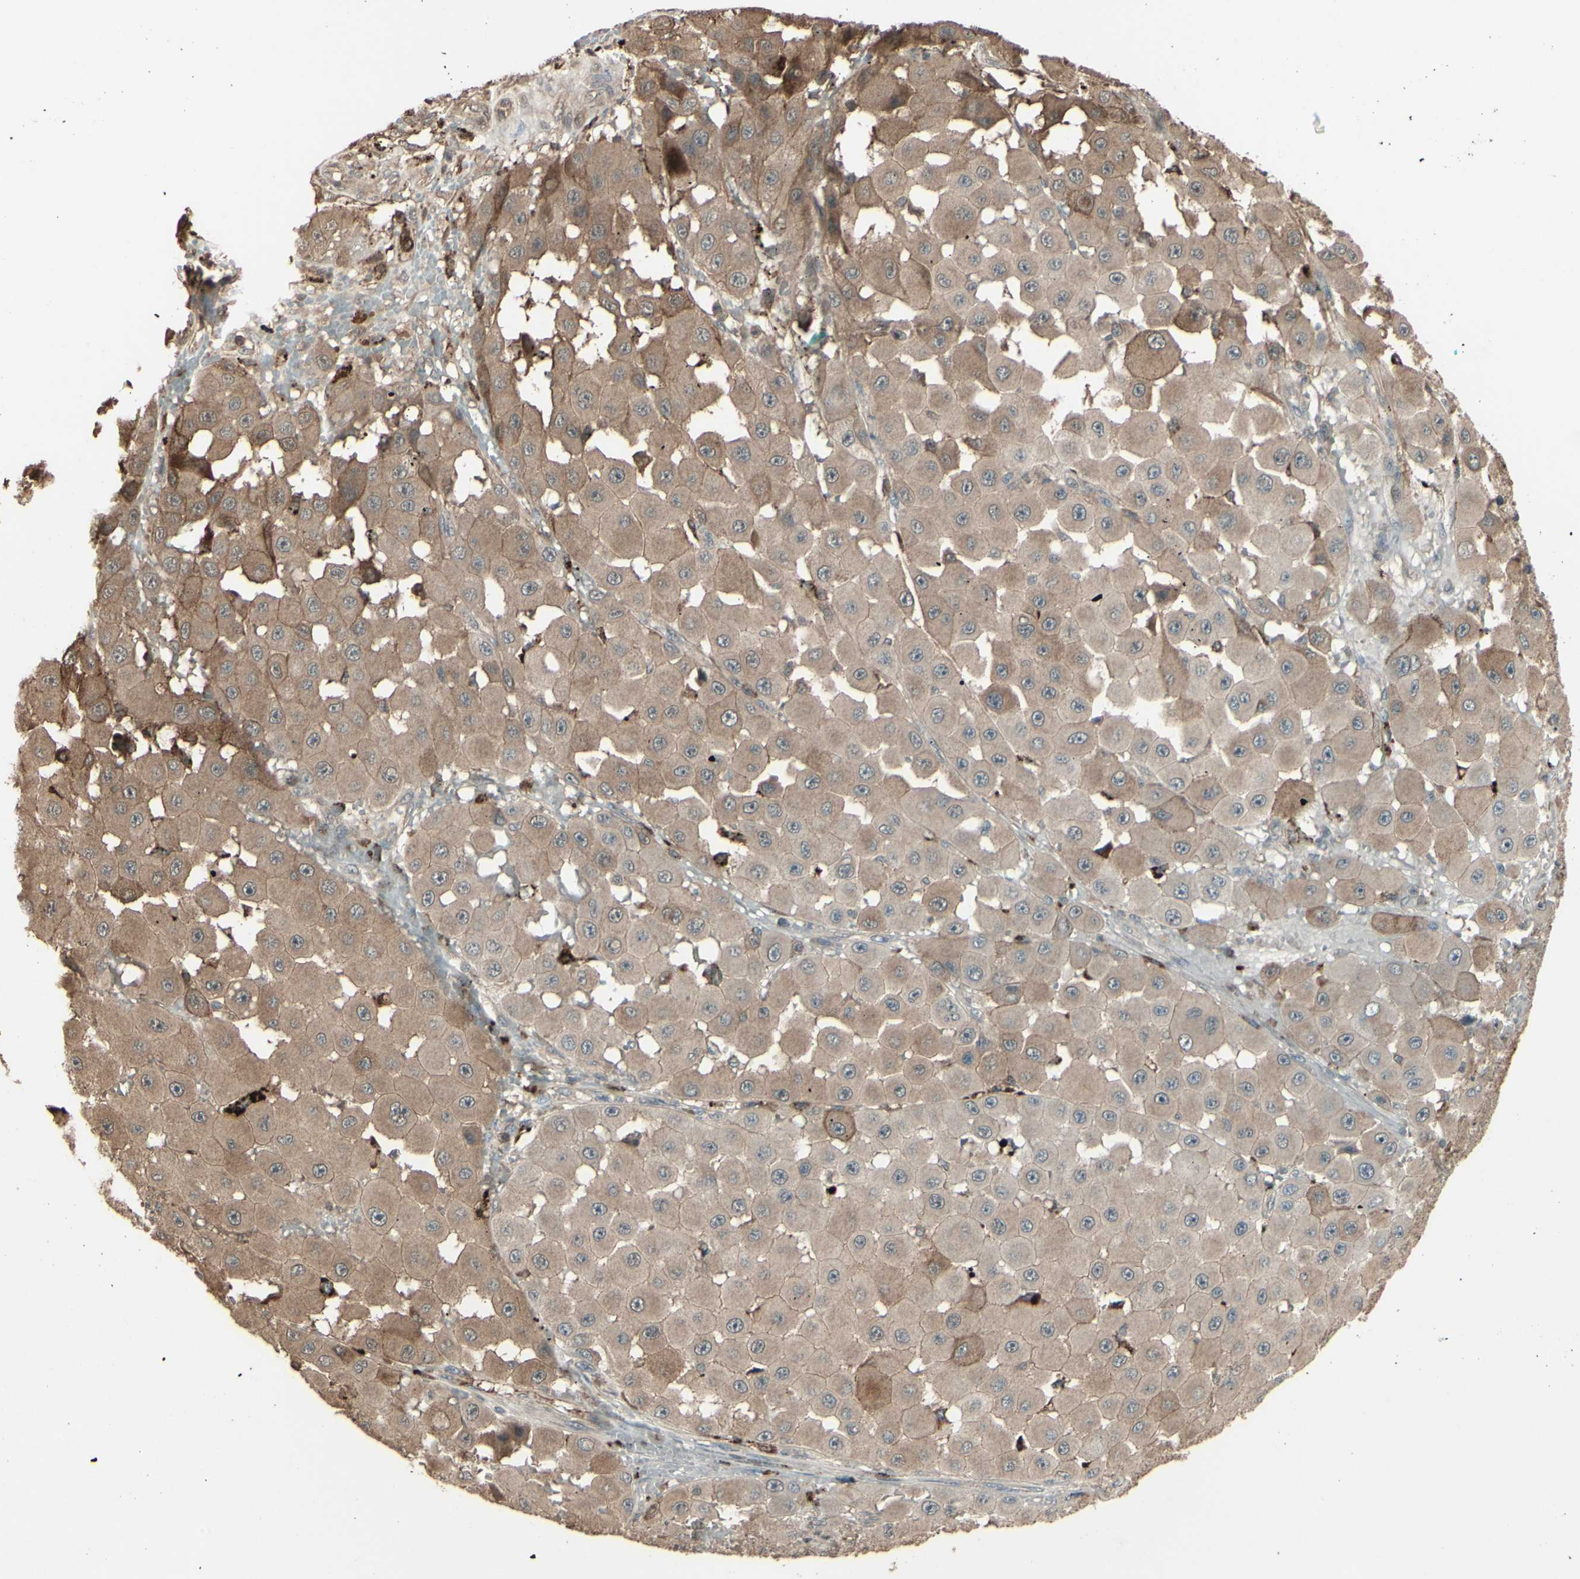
{"staining": {"intensity": "moderate", "quantity": ">75%", "location": "cytoplasmic/membranous"}, "tissue": "melanoma", "cell_type": "Tumor cells", "image_type": "cancer", "snomed": [{"axis": "morphology", "description": "Malignant melanoma, NOS"}, {"axis": "topography", "description": "Skin"}], "caption": "Moderate cytoplasmic/membranous positivity is identified in approximately >75% of tumor cells in melanoma.", "gene": "GNAS", "patient": {"sex": "female", "age": 81}}